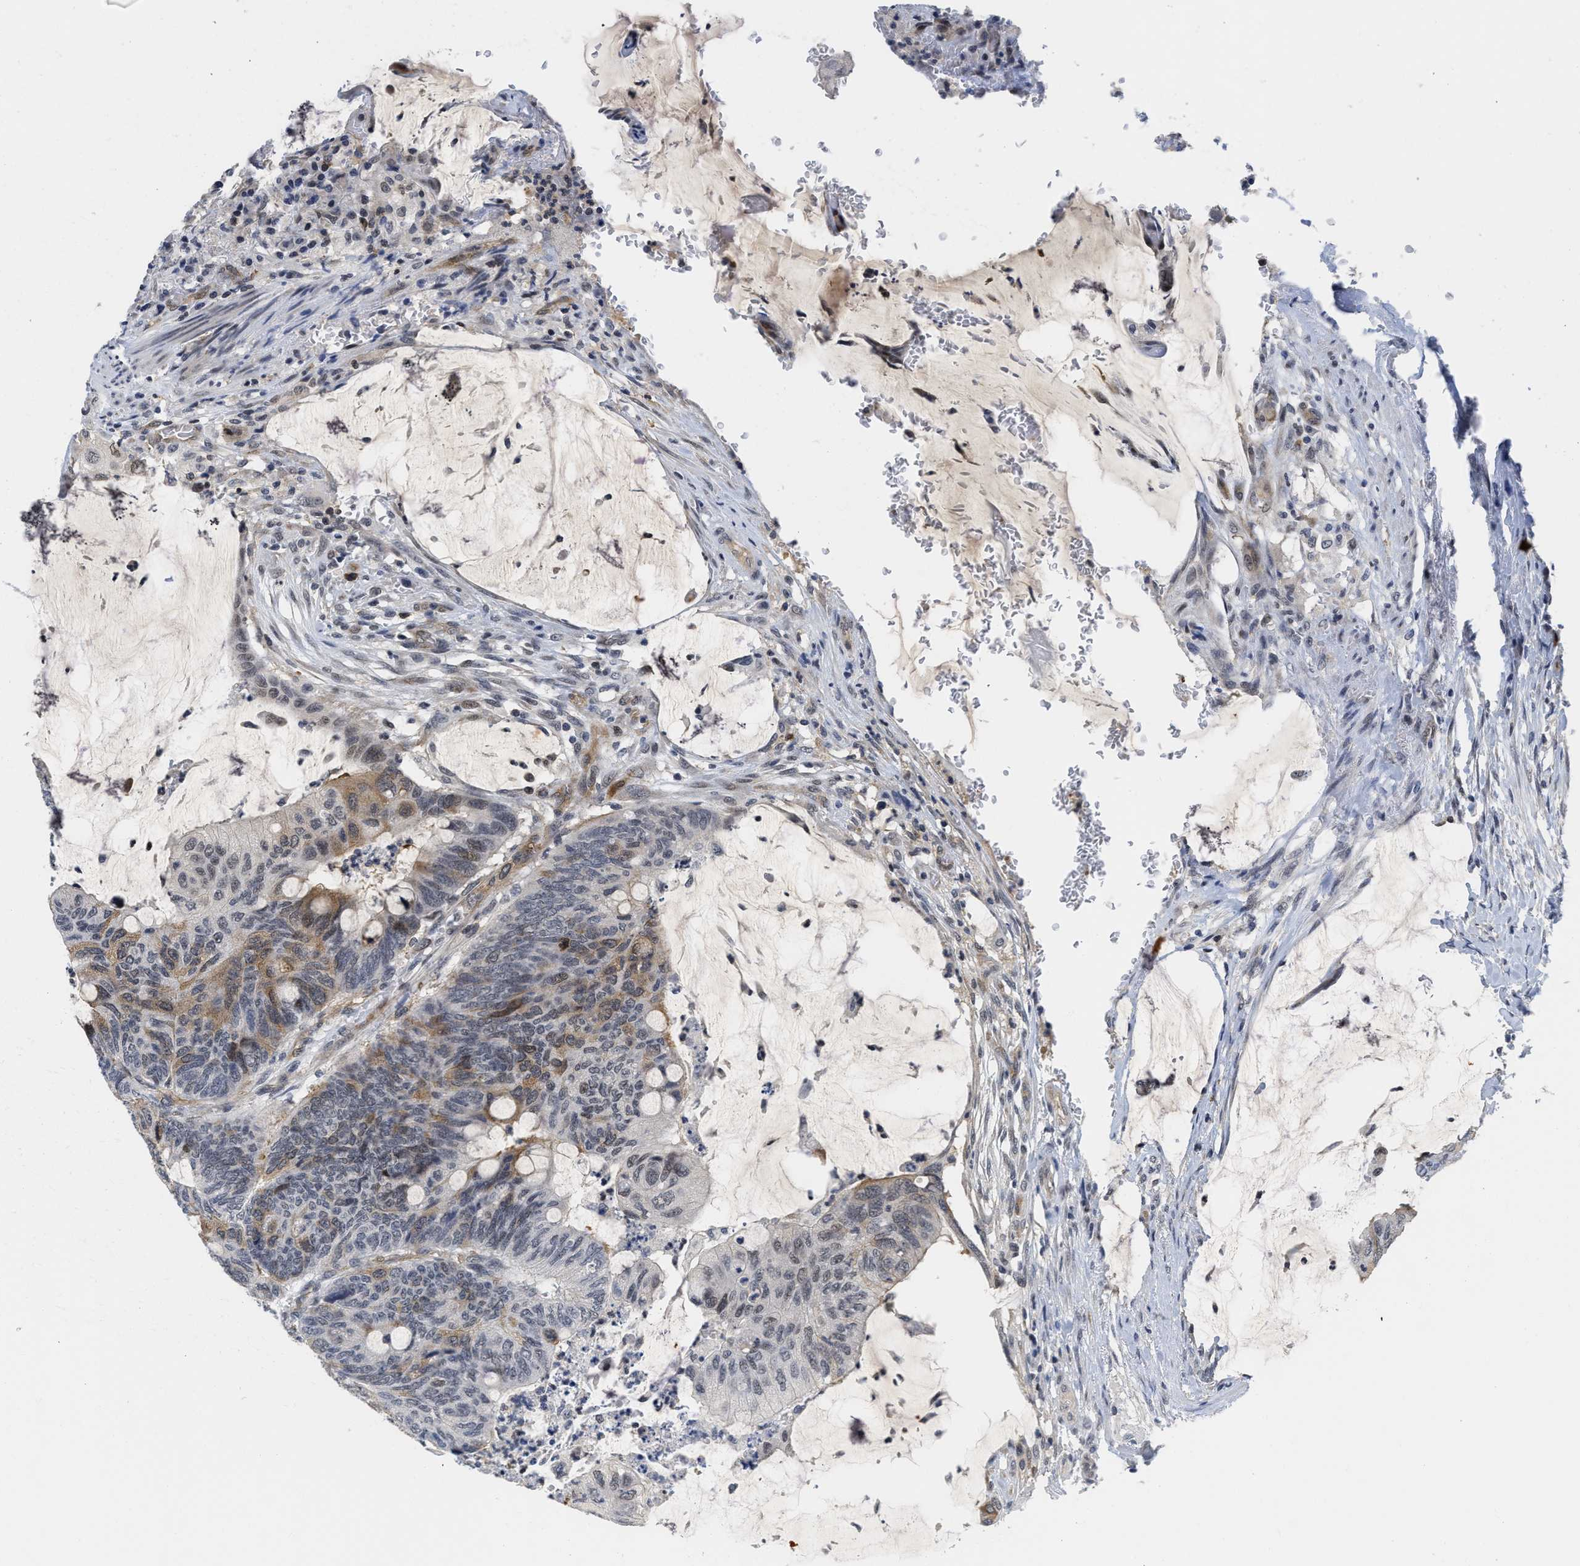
{"staining": {"intensity": "moderate", "quantity": "25%-75%", "location": "cytoplasmic/membranous"}, "tissue": "colorectal cancer", "cell_type": "Tumor cells", "image_type": "cancer", "snomed": [{"axis": "morphology", "description": "Normal tissue, NOS"}, {"axis": "morphology", "description": "Adenocarcinoma, NOS"}, {"axis": "topography", "description": "Rectum"}], "caption": "This micrograph reveals colorectal adenocarcinoma stained with immunohistochemistry (IHC) to label a protein in brown. The cytoplasmic/membranous of tumor cells show moderate positivity for the protein. Nuclei are counter-stained blue.", "gene": "HIF1A", "patient": {"sex": "male", "age": 92}}